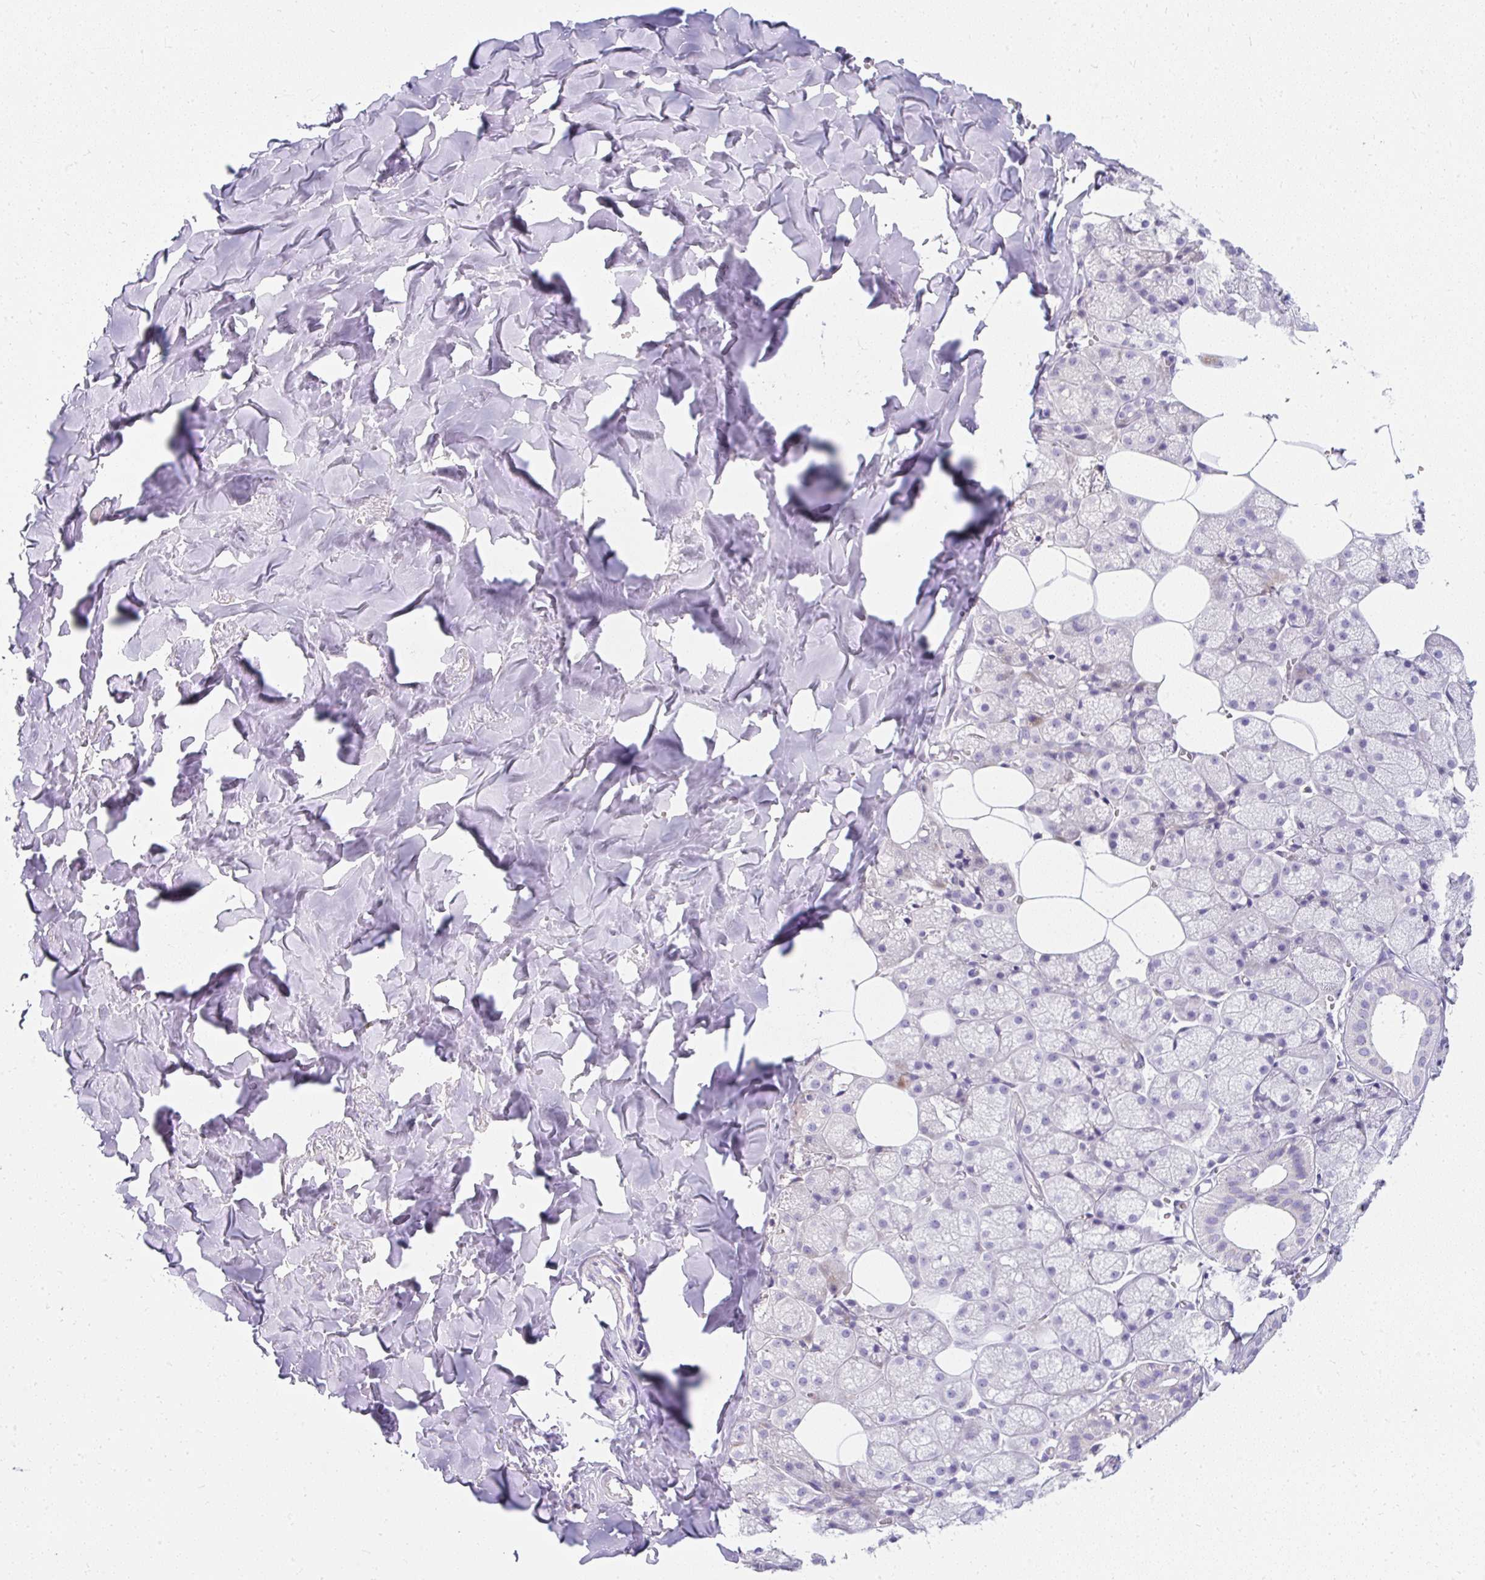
{"staining": {"intensity": "moderate", "quantity": "<25%", "location": "cytoplasmic/membranous"}, "tissue": "salivary gland", "cell_type": "Glandular cells", "image_type": "normal", "snomed": [{"axis": "morphology", "description": "Normal tissue, NOS"}, {"axis": "topography", "description": "Salivary gland"}, {"axis": "topography", "description": "Peripheral nerve tissue"}], "caption": "DAB (3,3'-diaminobenzidine) immunohistochemical staining of benign salivary gland displays moderate cytoplasmic/membranous protein staining in about <25% of glandular cells.", "gene": "DTX4", "patient": {"sex": "male", "age": 38}}